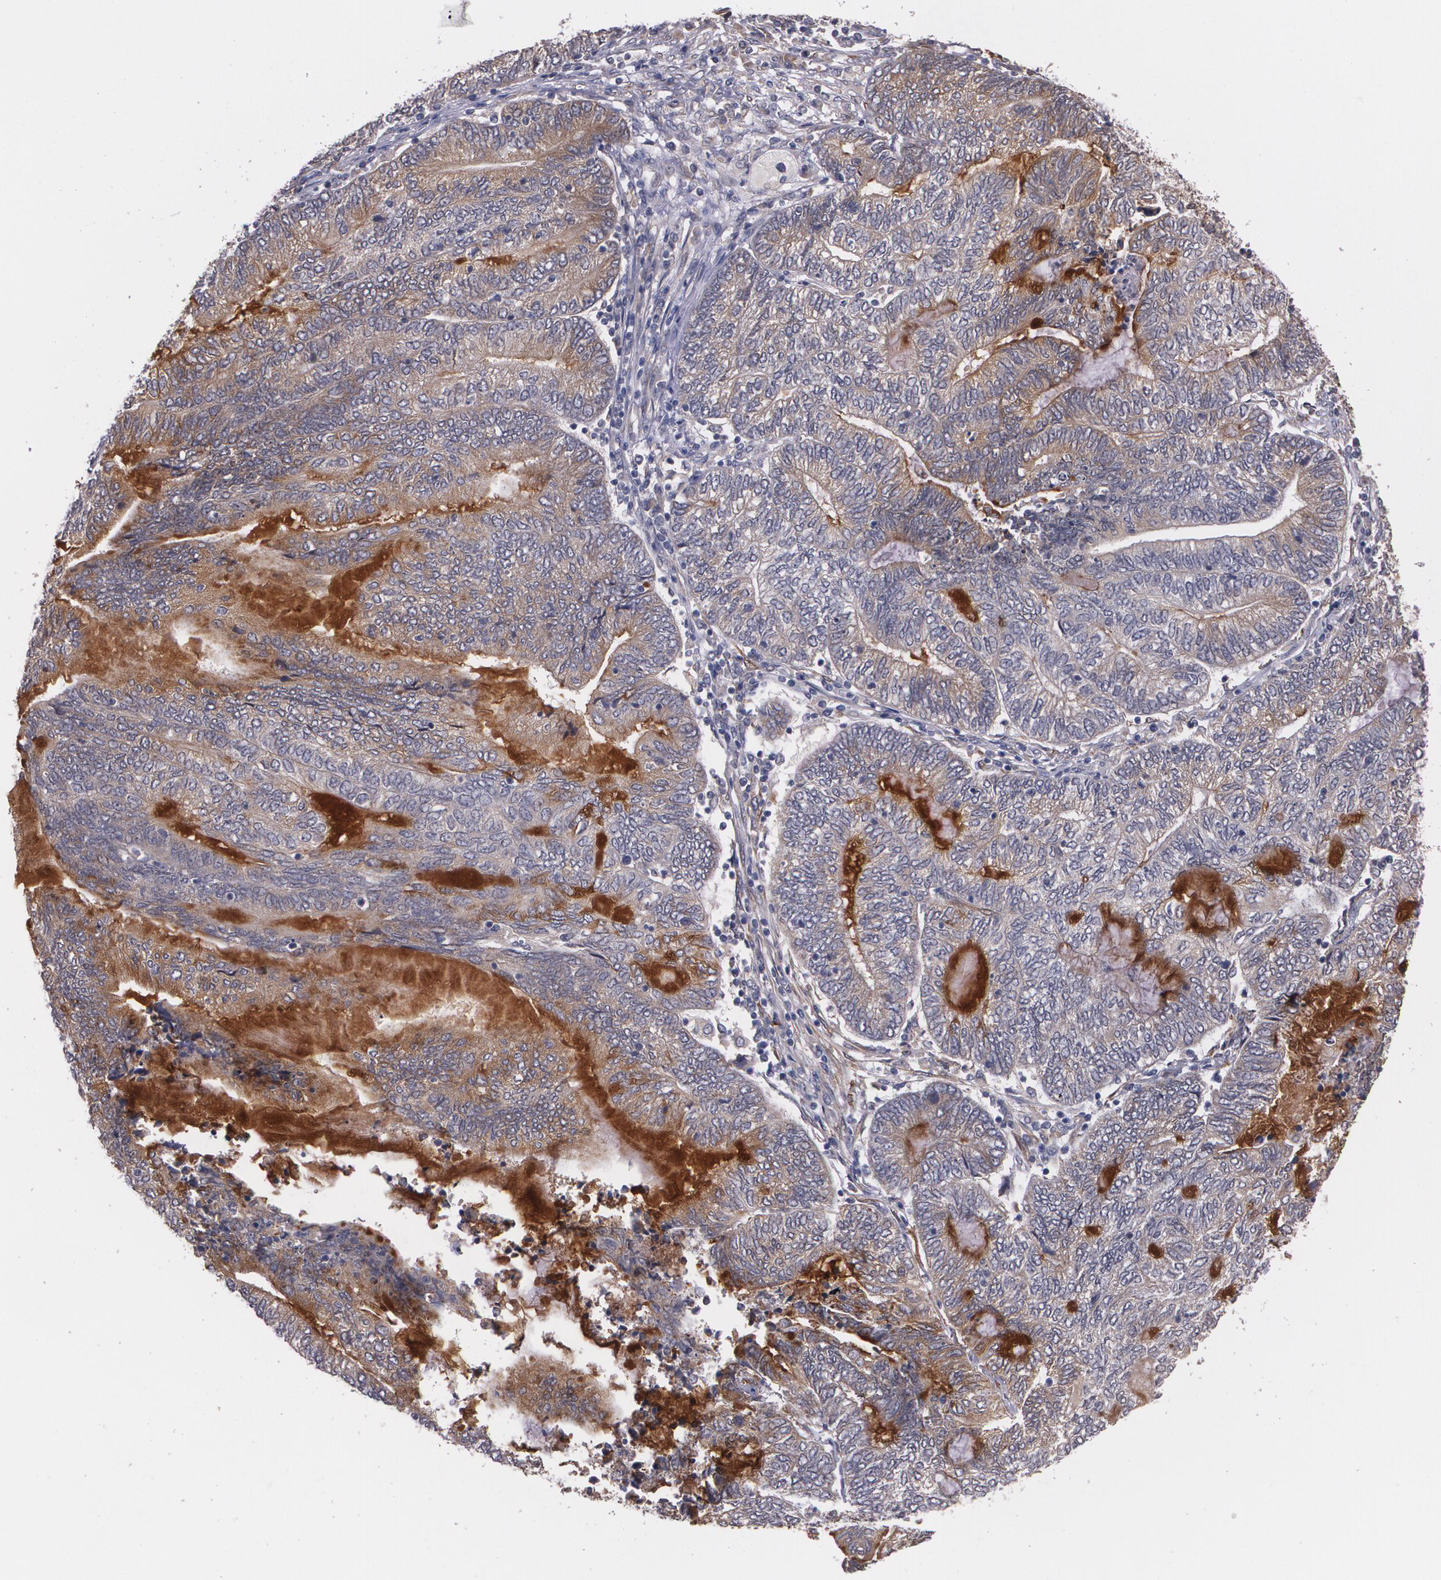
{"staining": {"intensity": "weak", "quantity": "25%-75%", "location": "cytoplasmic/membranous"}, "tissue": "endometrial cancer", "cell_type": "Tumor cells", "image_type": "cancer", "snomed": [{"axis": "morphology", "description": "Adenocarcinoma, NOS"}, {"axis": "topography", "description": "Uterus"}, {"axis": "topography", "description": "Endometrium"}], "caption": "This is a histology image of IHC staining of adenocarcinoma (endometrial), which shows weak staining in the cytoplasmic/membranous of tumor cells.", "gene": "IFNGR2", "patient": {"sex": "female", "age": 70}}